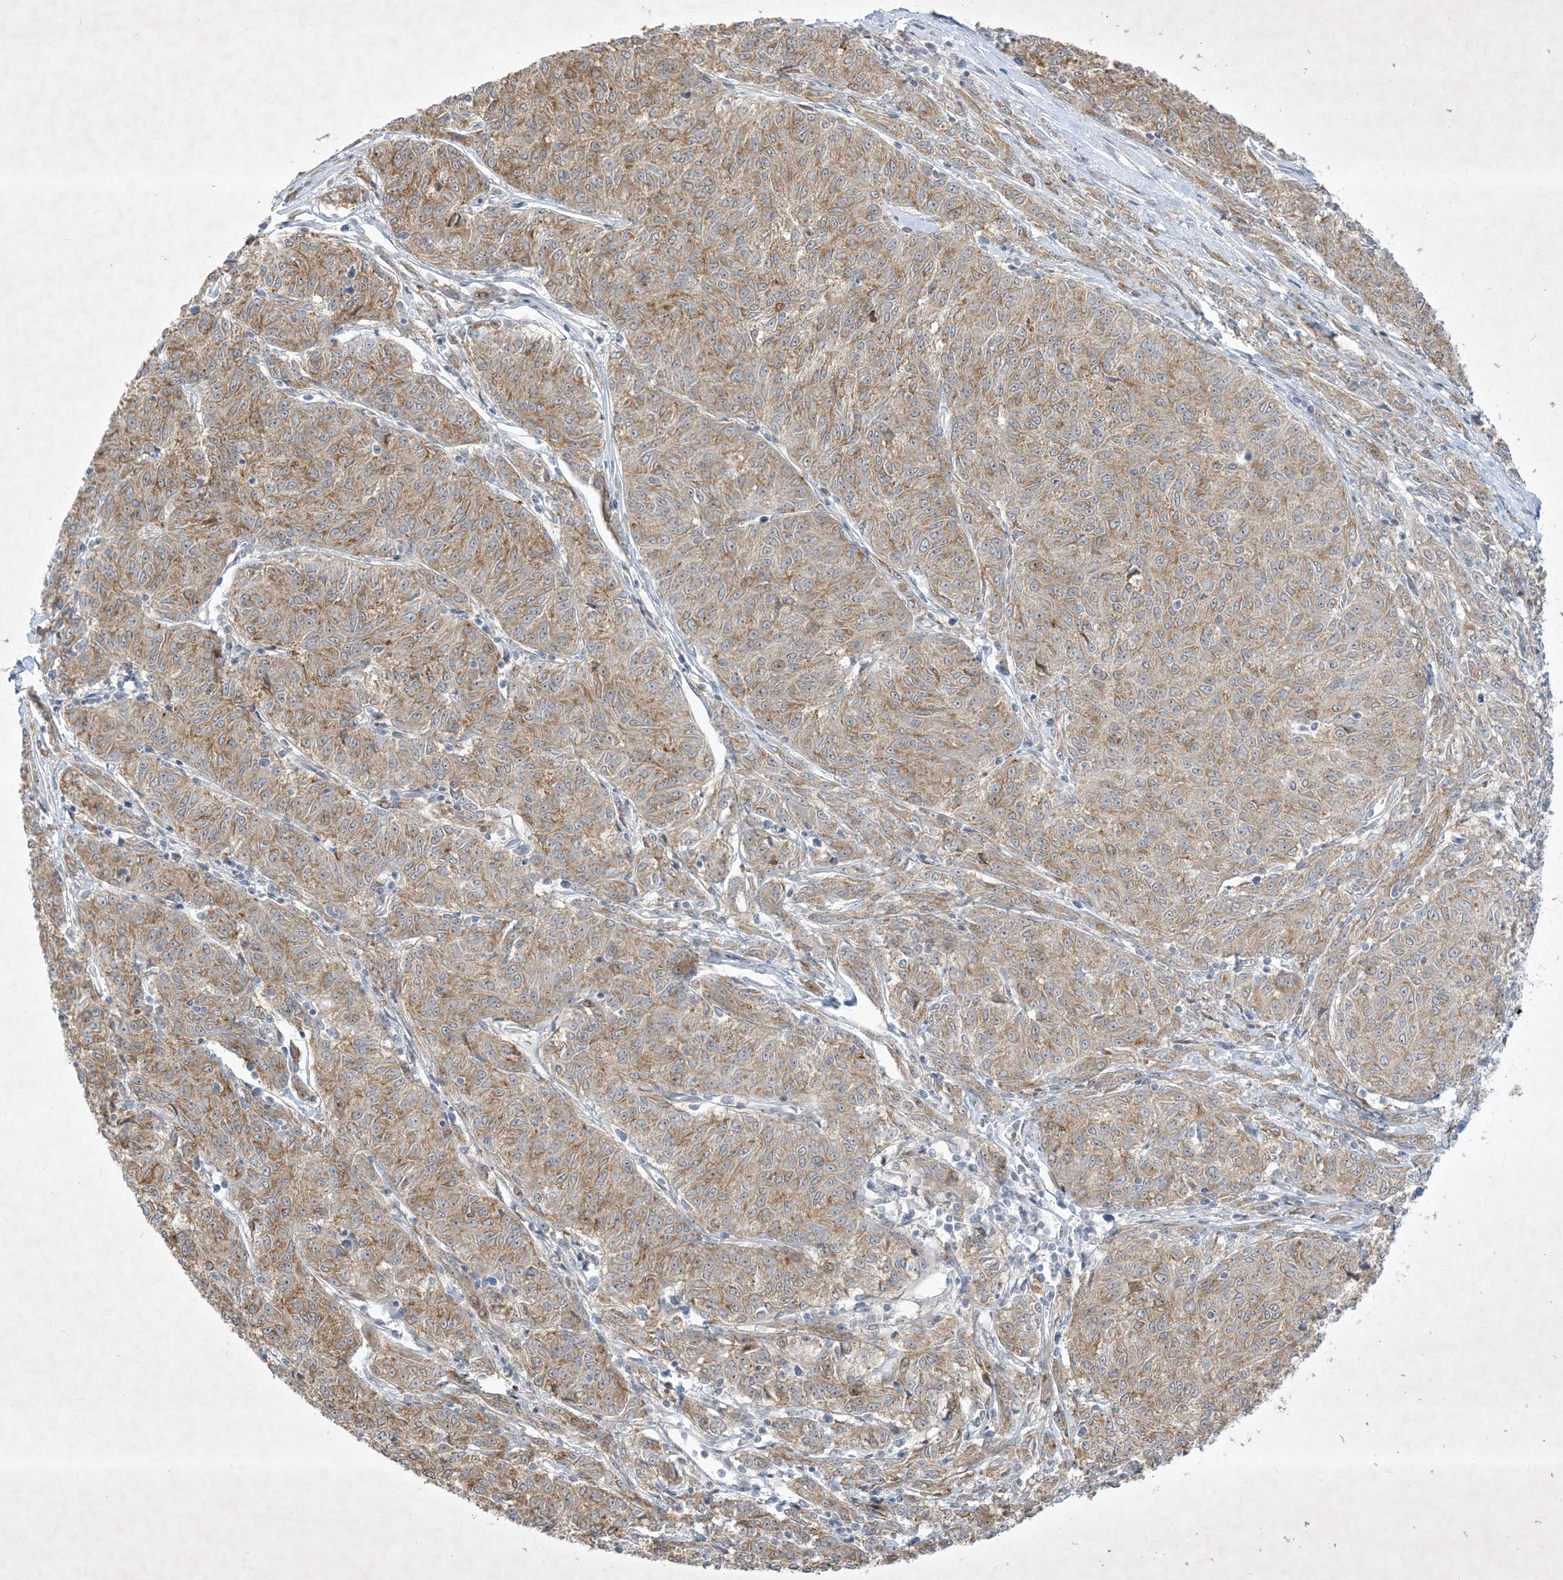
{"staining": {"intensity": "moderate", "quantity": ">75%", "location": "cytoplasmic/membranous"}, "tissue": "melanoma", "cell_type": "Tumor cells", "image_type": "cancer", "snomed": [{"axis": "morphology", "description": "Malignant melanoma, NOS"}, {"axis": "topography", "description": "Skin"}], "caption": "Melanoma tissue shows moderate cytoplasmic/membranous positivity in approximately >75% of tumor cells, visualized by immunohistochemistry. (DAB (3,3'-diaminobenzidine) IHC with brightfield microscopy, high magnification).", "gene": "SOGA3", "patient": {"sex": "female", "age": 72}}